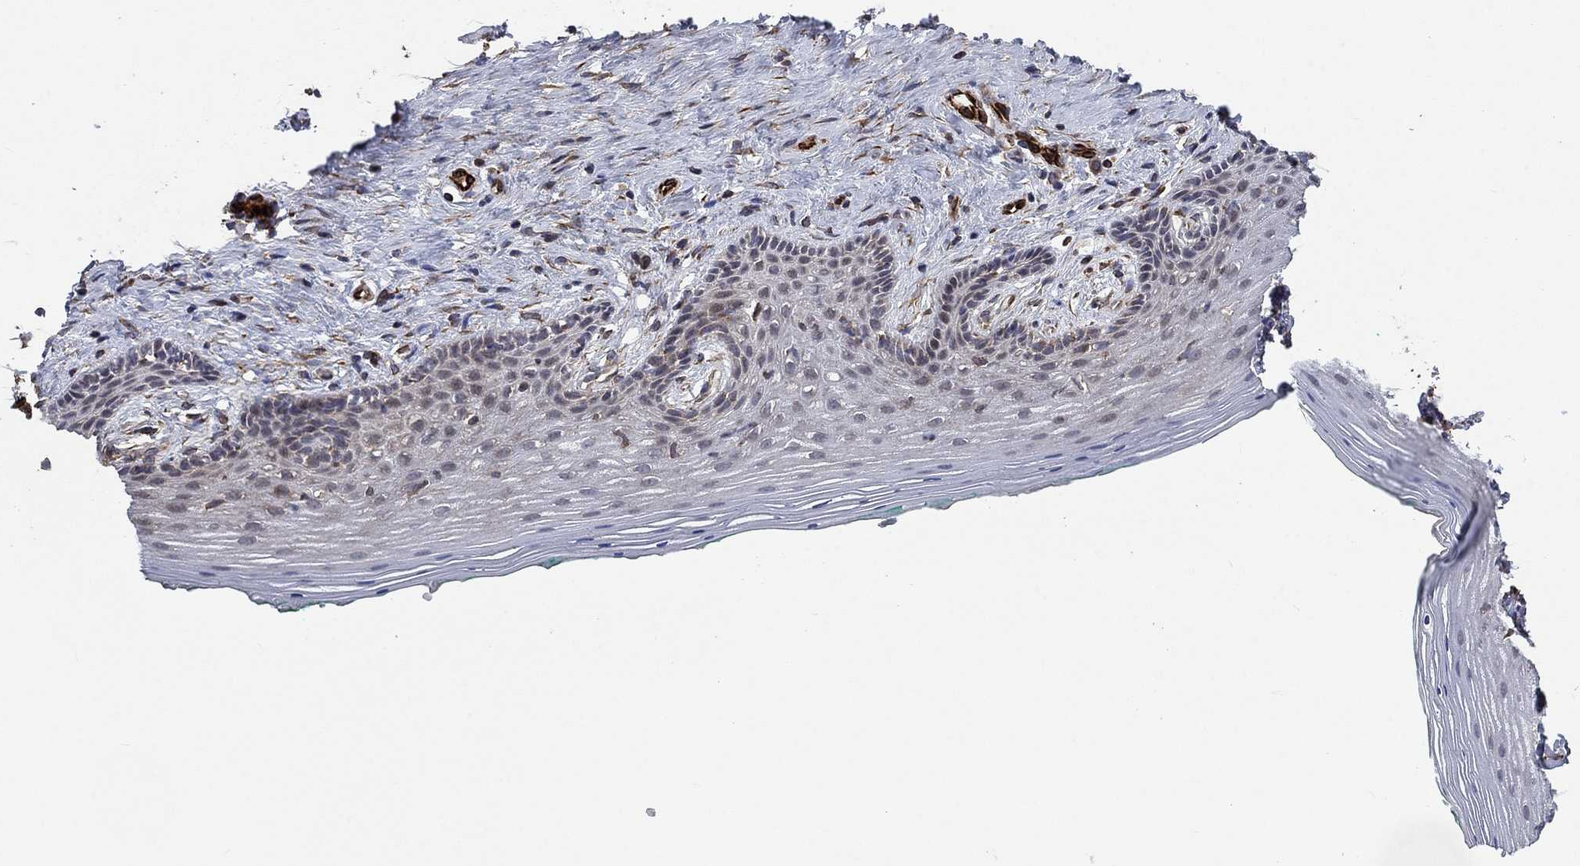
{"staining": {"intensity": "negative", "quantity": "none", "location": "none"}, "tissue": "vagina", "cell_type": "Squamous epithelial cells", "image_type": "normal", "snomed": [{"axis": "morphology", "description": "Normal tissue, NOS"}, {"axis": "topography", "description": "Vagina"}], "caption": "Protein analysis of normal vagina demonstrates no significant positivity in squamous epithelial cells. Brightfield microscopy of immunohistochemistry (IHC) stained with DAB (brown) and hematoxylin (blue), captured at high magnification.", "gene": "NDUFC1", "patient": {"sex": "female", "age": 45}}